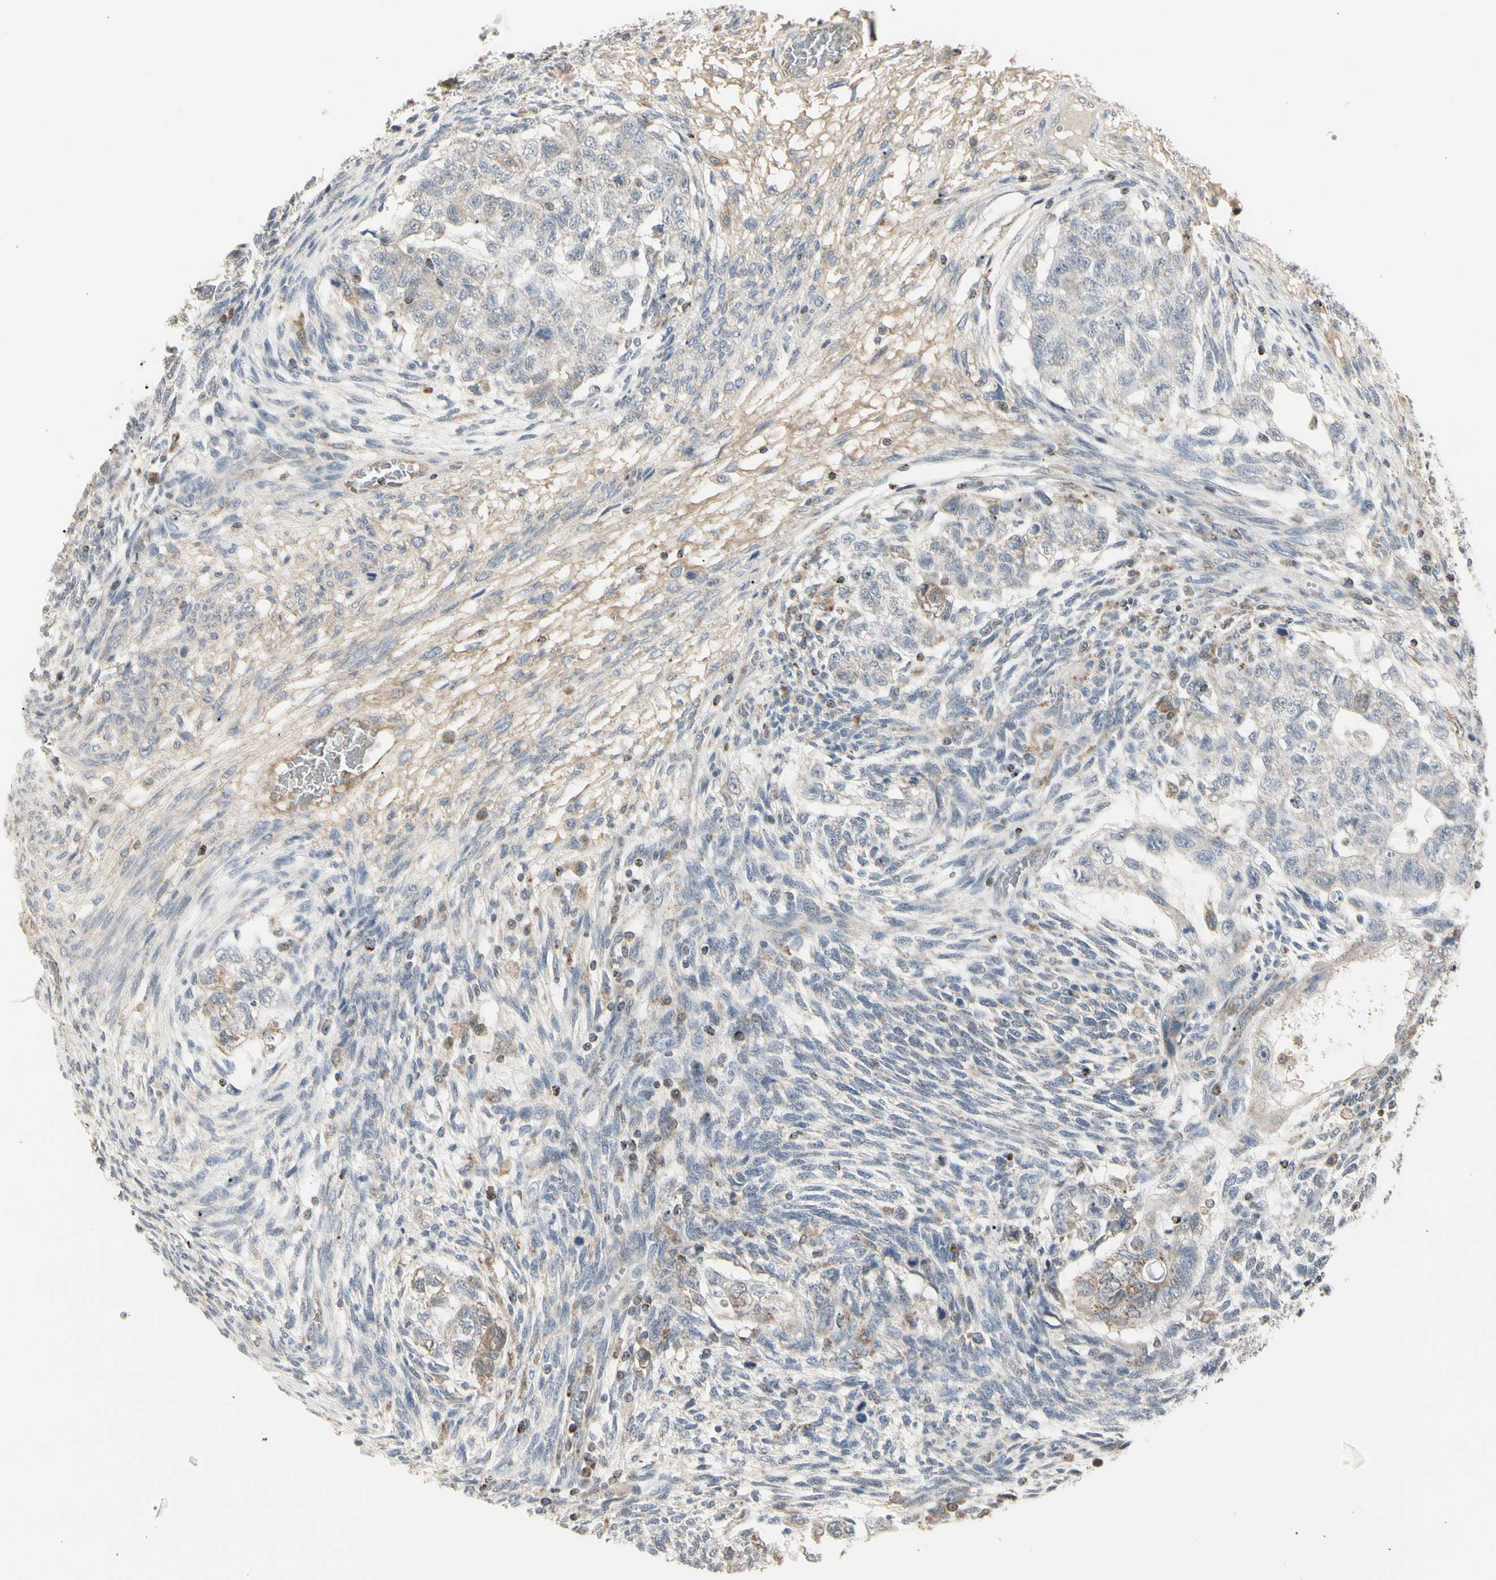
{"staining": {"intensity": "weak", "quantity": "25%-75%", "location": "cytoplasmic/membranous"}, "tissue": "testis cancer", "cell_type": "Tumor cells", "image_type": "cancer", "snomed": [{"axis": "morphology", "description": "Normal tissue, NOS"}, {"axis": "morphology", "description": "Carcinoma, Embryonal, NOS"}, {"axis": "topography", "description": "Testis"}], "caption": "About 25%-75% of tumor cells in embryonal carcinoma (testis) display weak cytoplasmic/membranous protein expression as visualized by brown immunohistochemical staining.", "gene": "TMEM176A", "patient": {"sex": "male", "age": 36}}